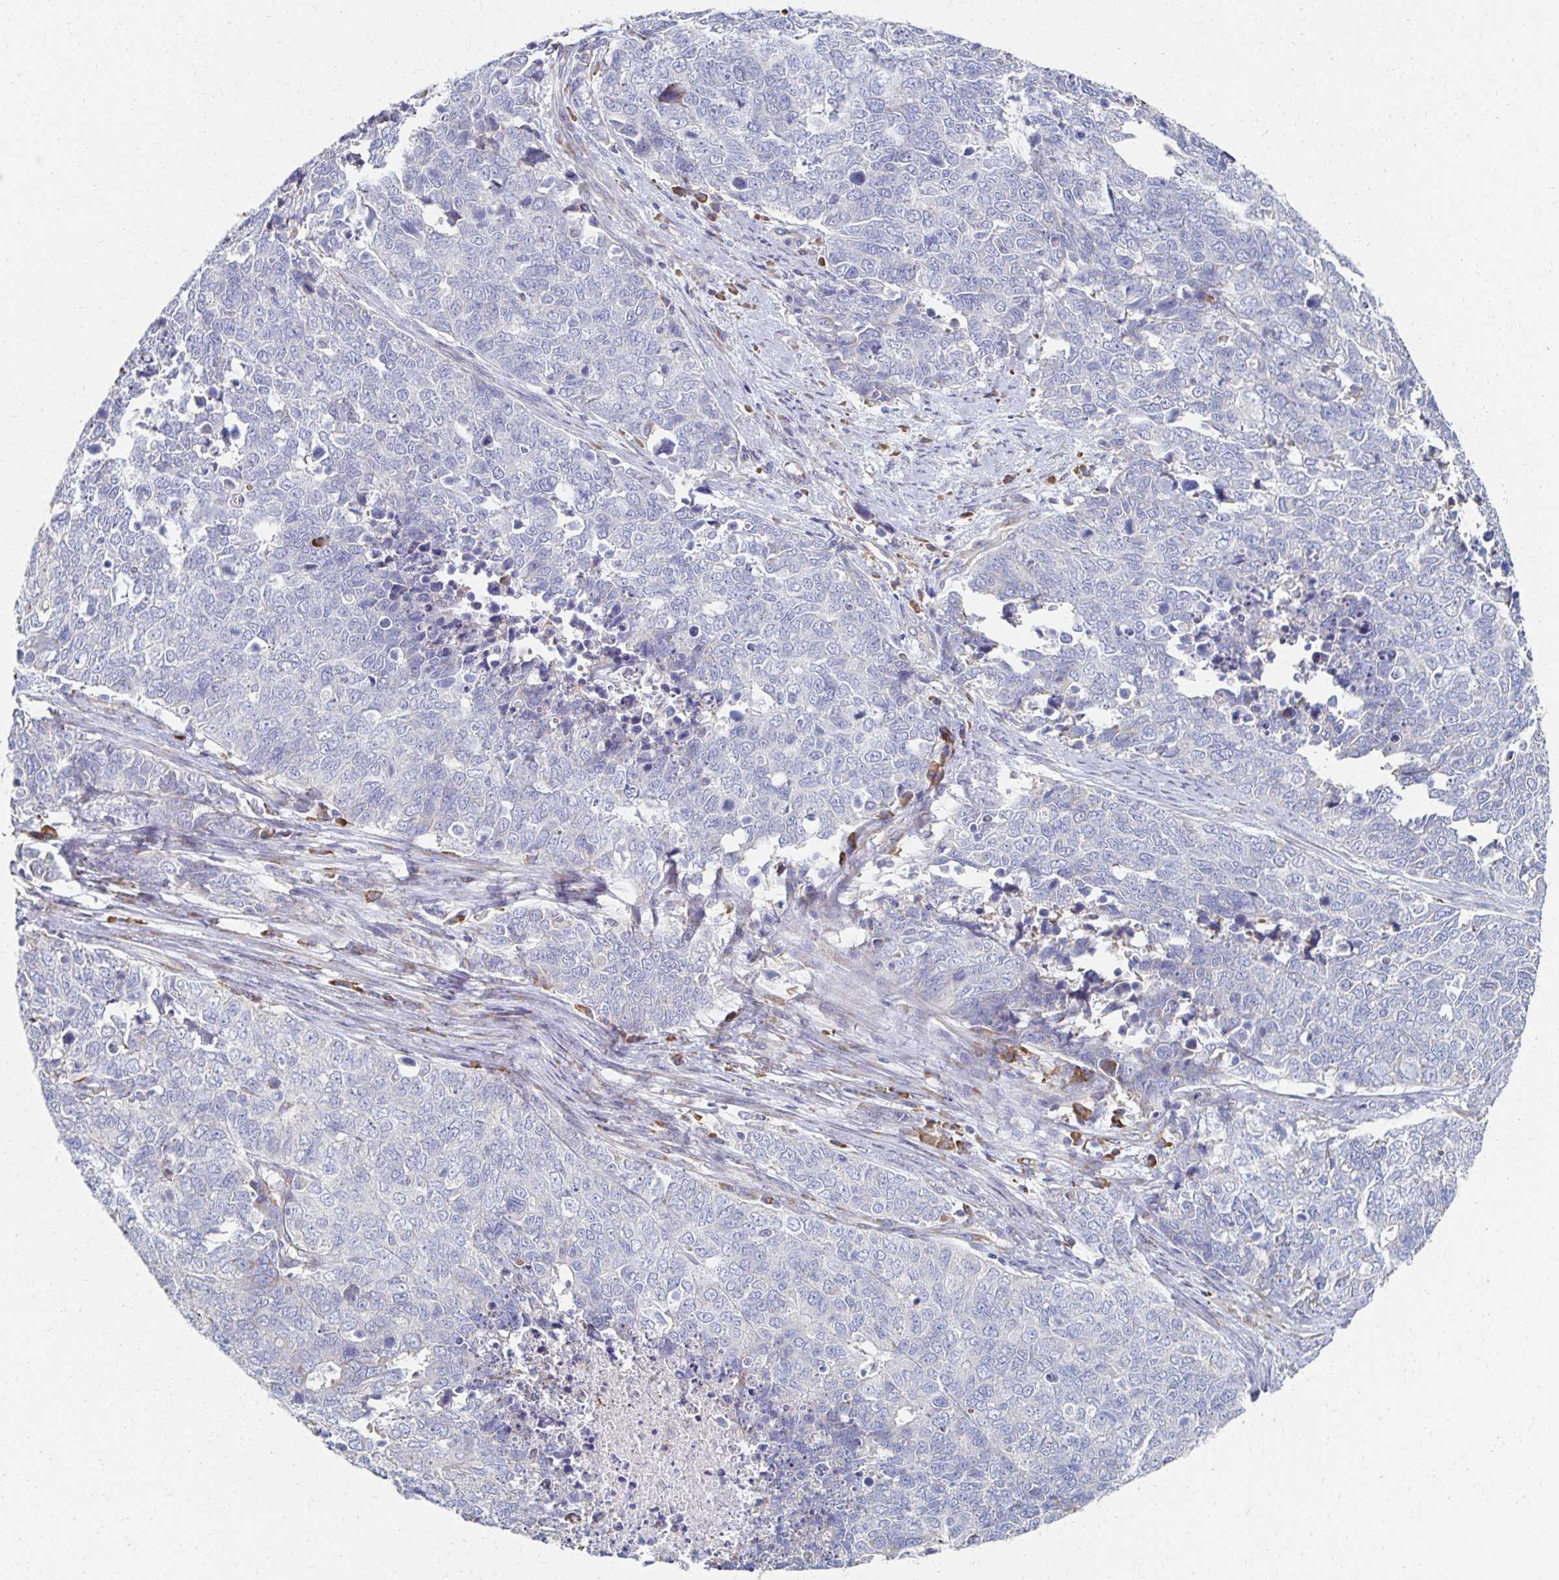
{"staining": {"intensity": "negative", "quantity": "none", "location": "none"}, "tissue": "cervical cancer", "cell_type": "Tumor cells", "image_type": "cancer", "snomed": [{"axis": "morphology", "description": "Adenocarcinoma, NOS"}, {"axis": "topography", "description": "Cervix"}], "caption": "An image of cervical cancer stained for a protein exhibits no brown staining in tumor cells.", "gene": "ATP1A3", "patient": {"sex": "female", "age": 63}}